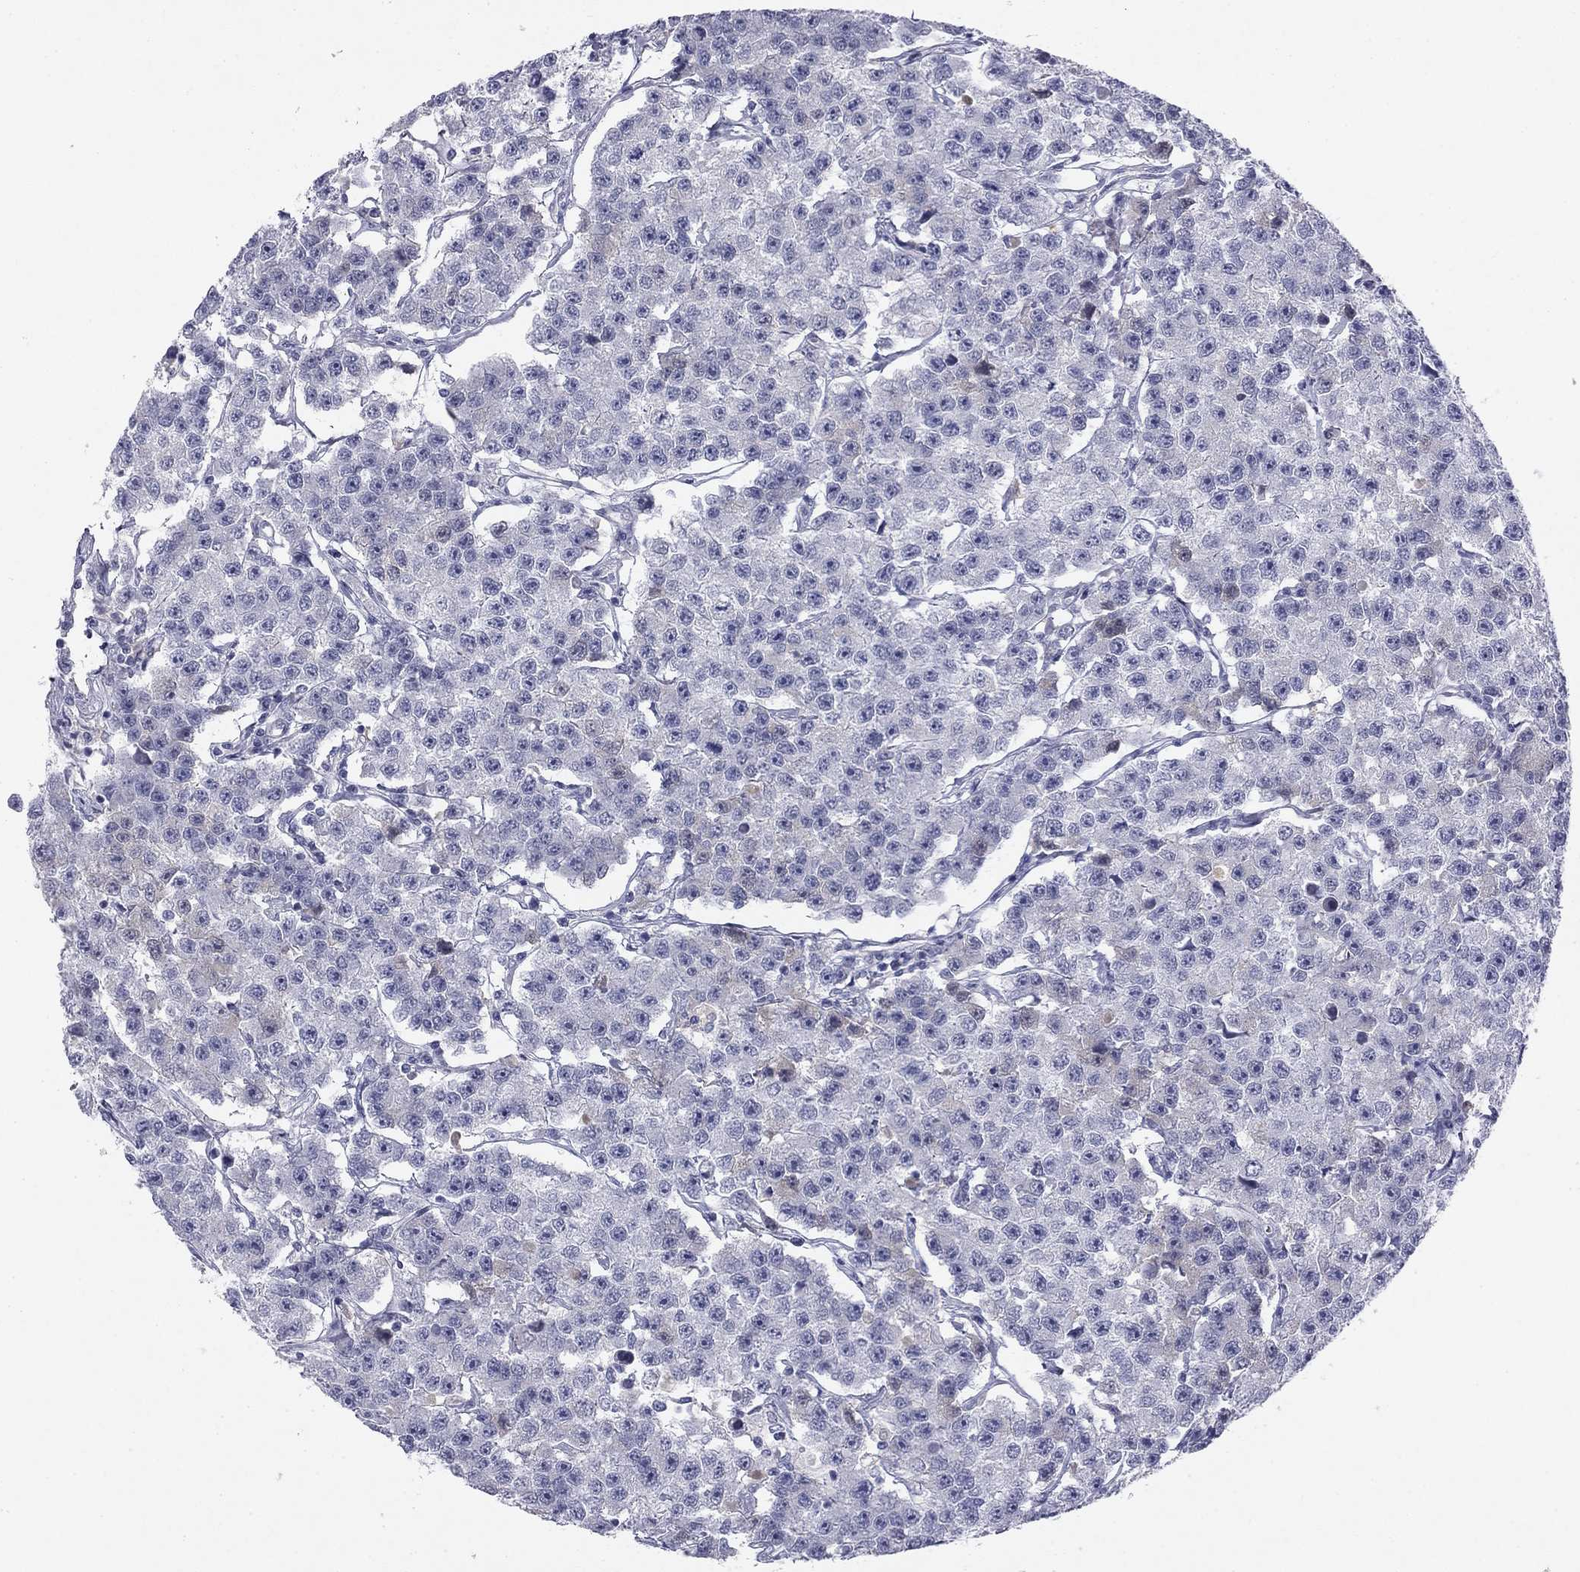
{"staining": {"intensity": "negative", "quantity": "none", "location": "none"}, "tissue": "testis cancer", "cell_type": "Tumor cells", "image_type": "cancer", "snomed": [{"axis": "morphology", "description": "Seminoma, NOS"}, {"axis": "topography", "description": "Testis"}], "caption": "Micrograph shows no protein positivity in tumor cells of seminoma (testis) tissue.", "gene": "TFAP2B", "patient": {"sex": "male", "age": 59}}